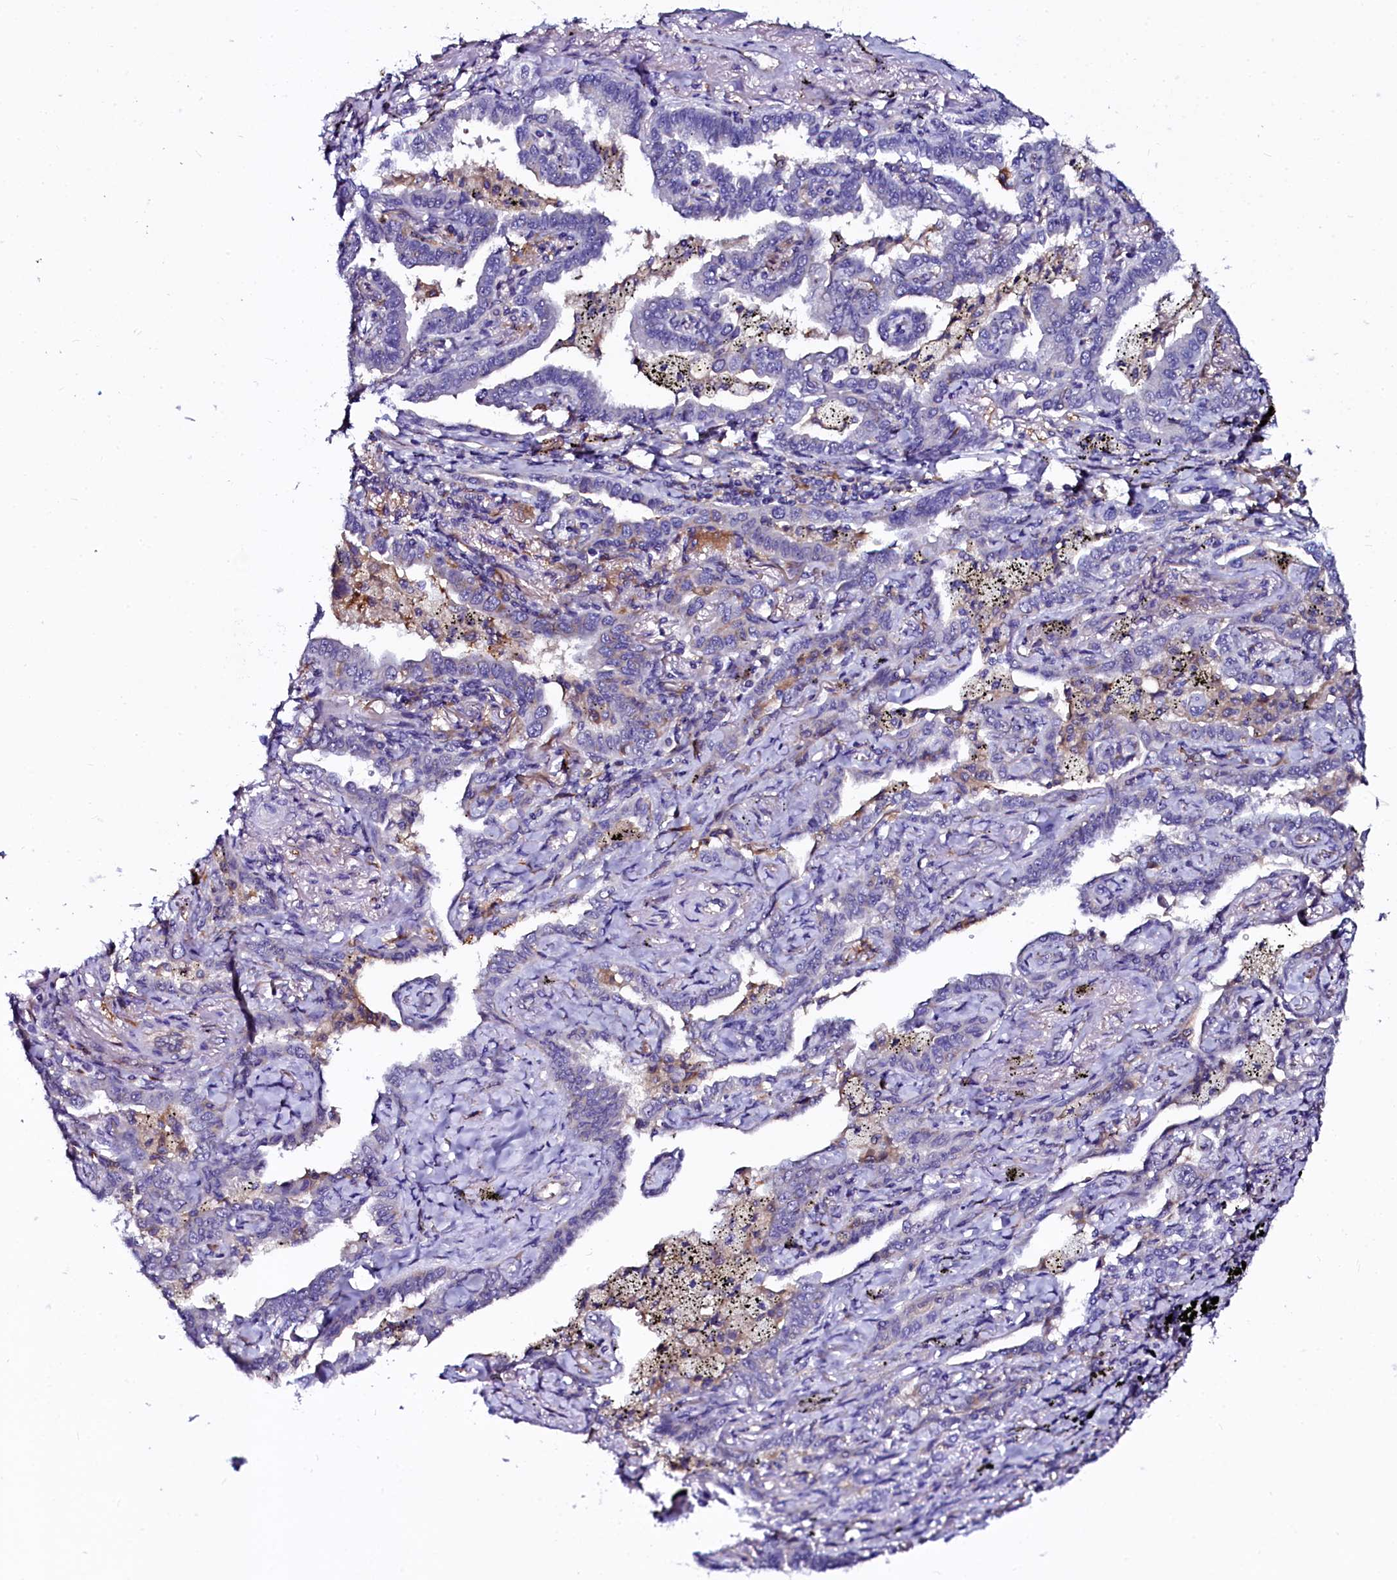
{"staining": {"intensity": "negative", "quantity": "none", "location": "none"}, "tissue": "lung cancer", "cell_type": "Tumor cells", "image_type": "cancer", "snomed": [{"axis": "morphology", "description": "Adenocarcinoma, NOS"}, {"axis": "topography", "description": "Lung"}], "caption": "Tumor cells show no significant positivity in lung cancer.", "gene": "OTOL1", "patient": {"sex": "male", "age": 67}}